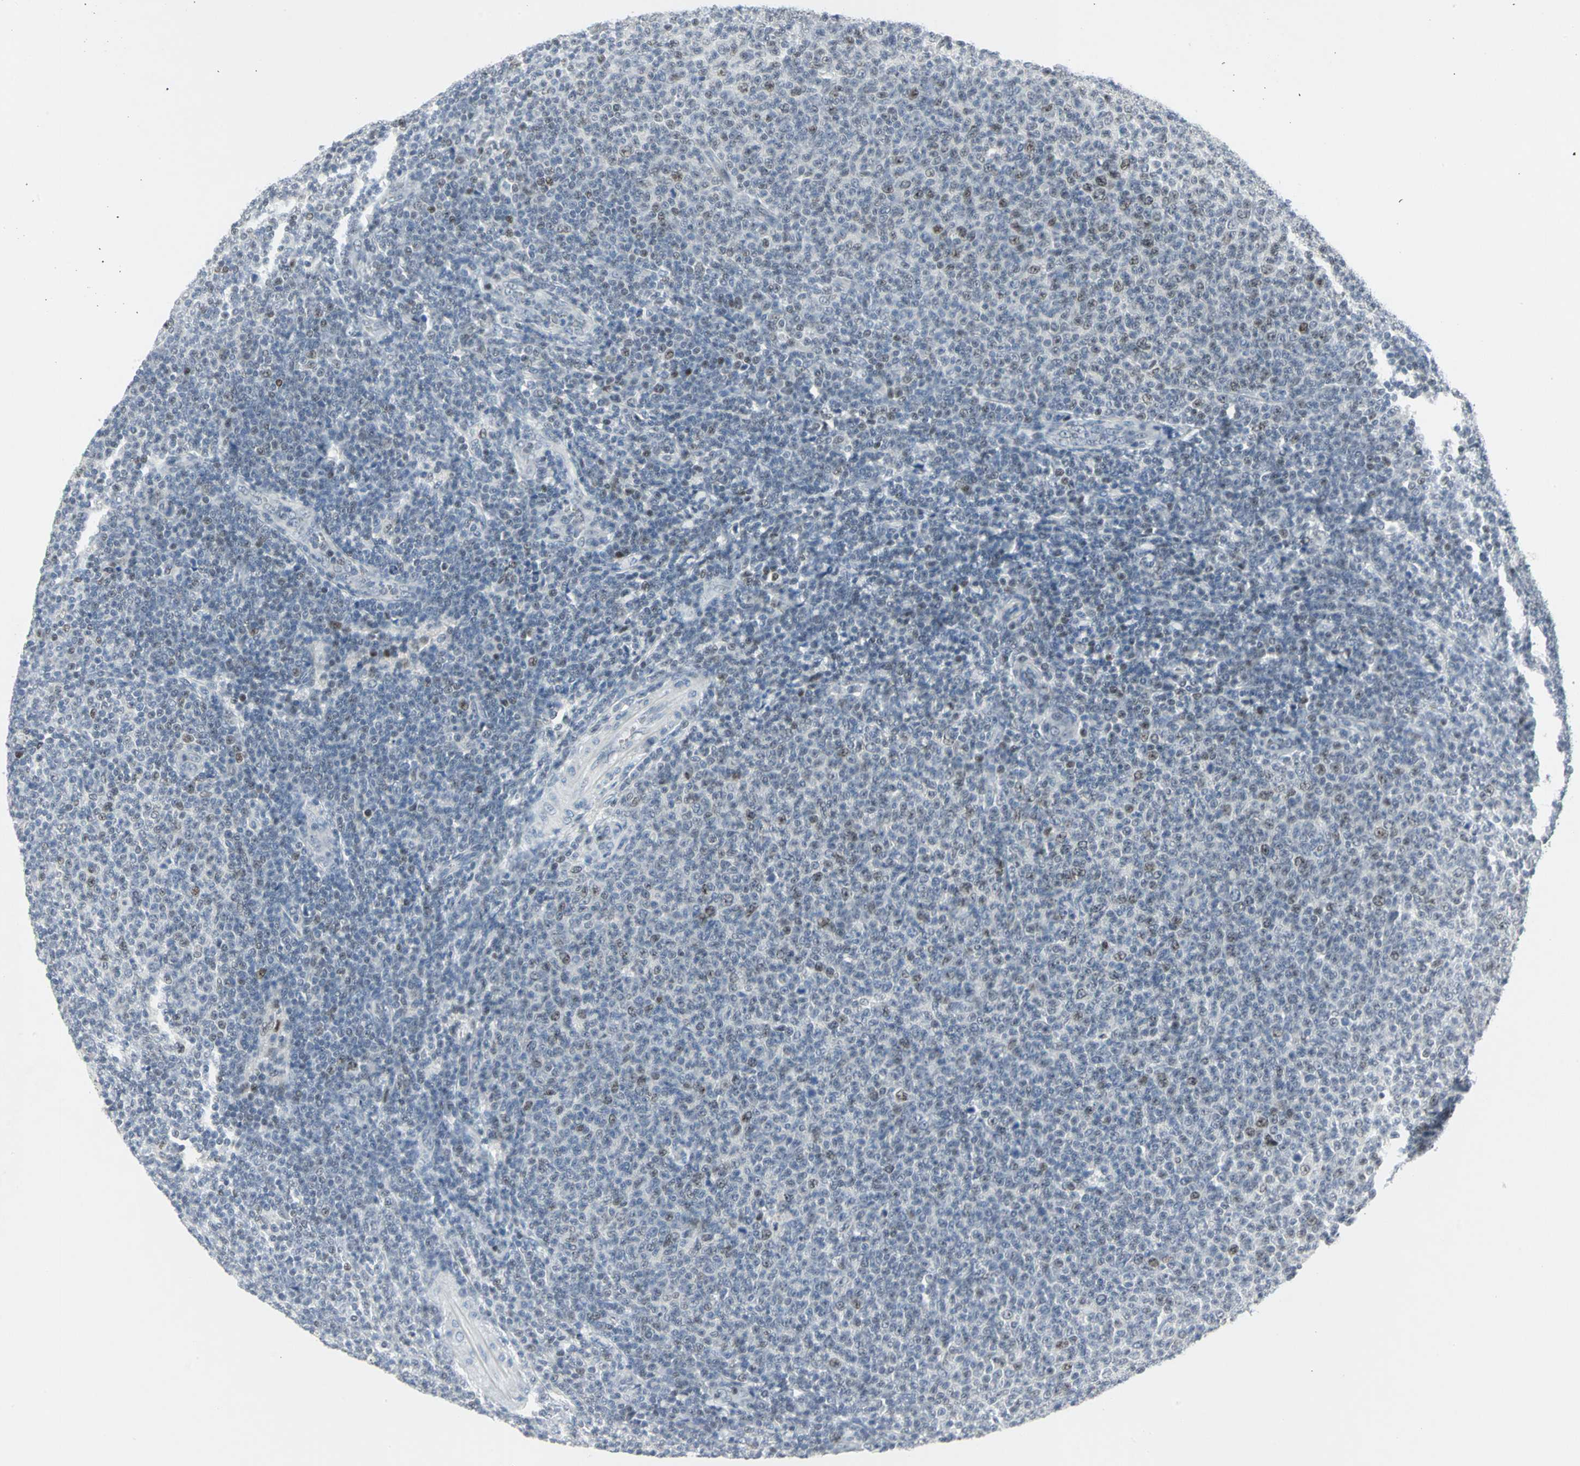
{"staining": {"intensity": "moderate", "quantity": "<25%", "location": "nuclear"}, "tissue": "lymphoma", "cell_type": "Tumor cells", "image_type": "cancer", "snomed": [{"axis": "morphology", "description": "Malignant lymphoma, non-Hodgkin's type, Low grade"}, {"axis": "topography", "description": "Lymph node"}], "caption": "Moderate nuclear protein expression is appreciated in approximately <25% of tumor cells in lymphoma.", "gene": "RPA1", "patient": {"sex": "male", "age": 66}}